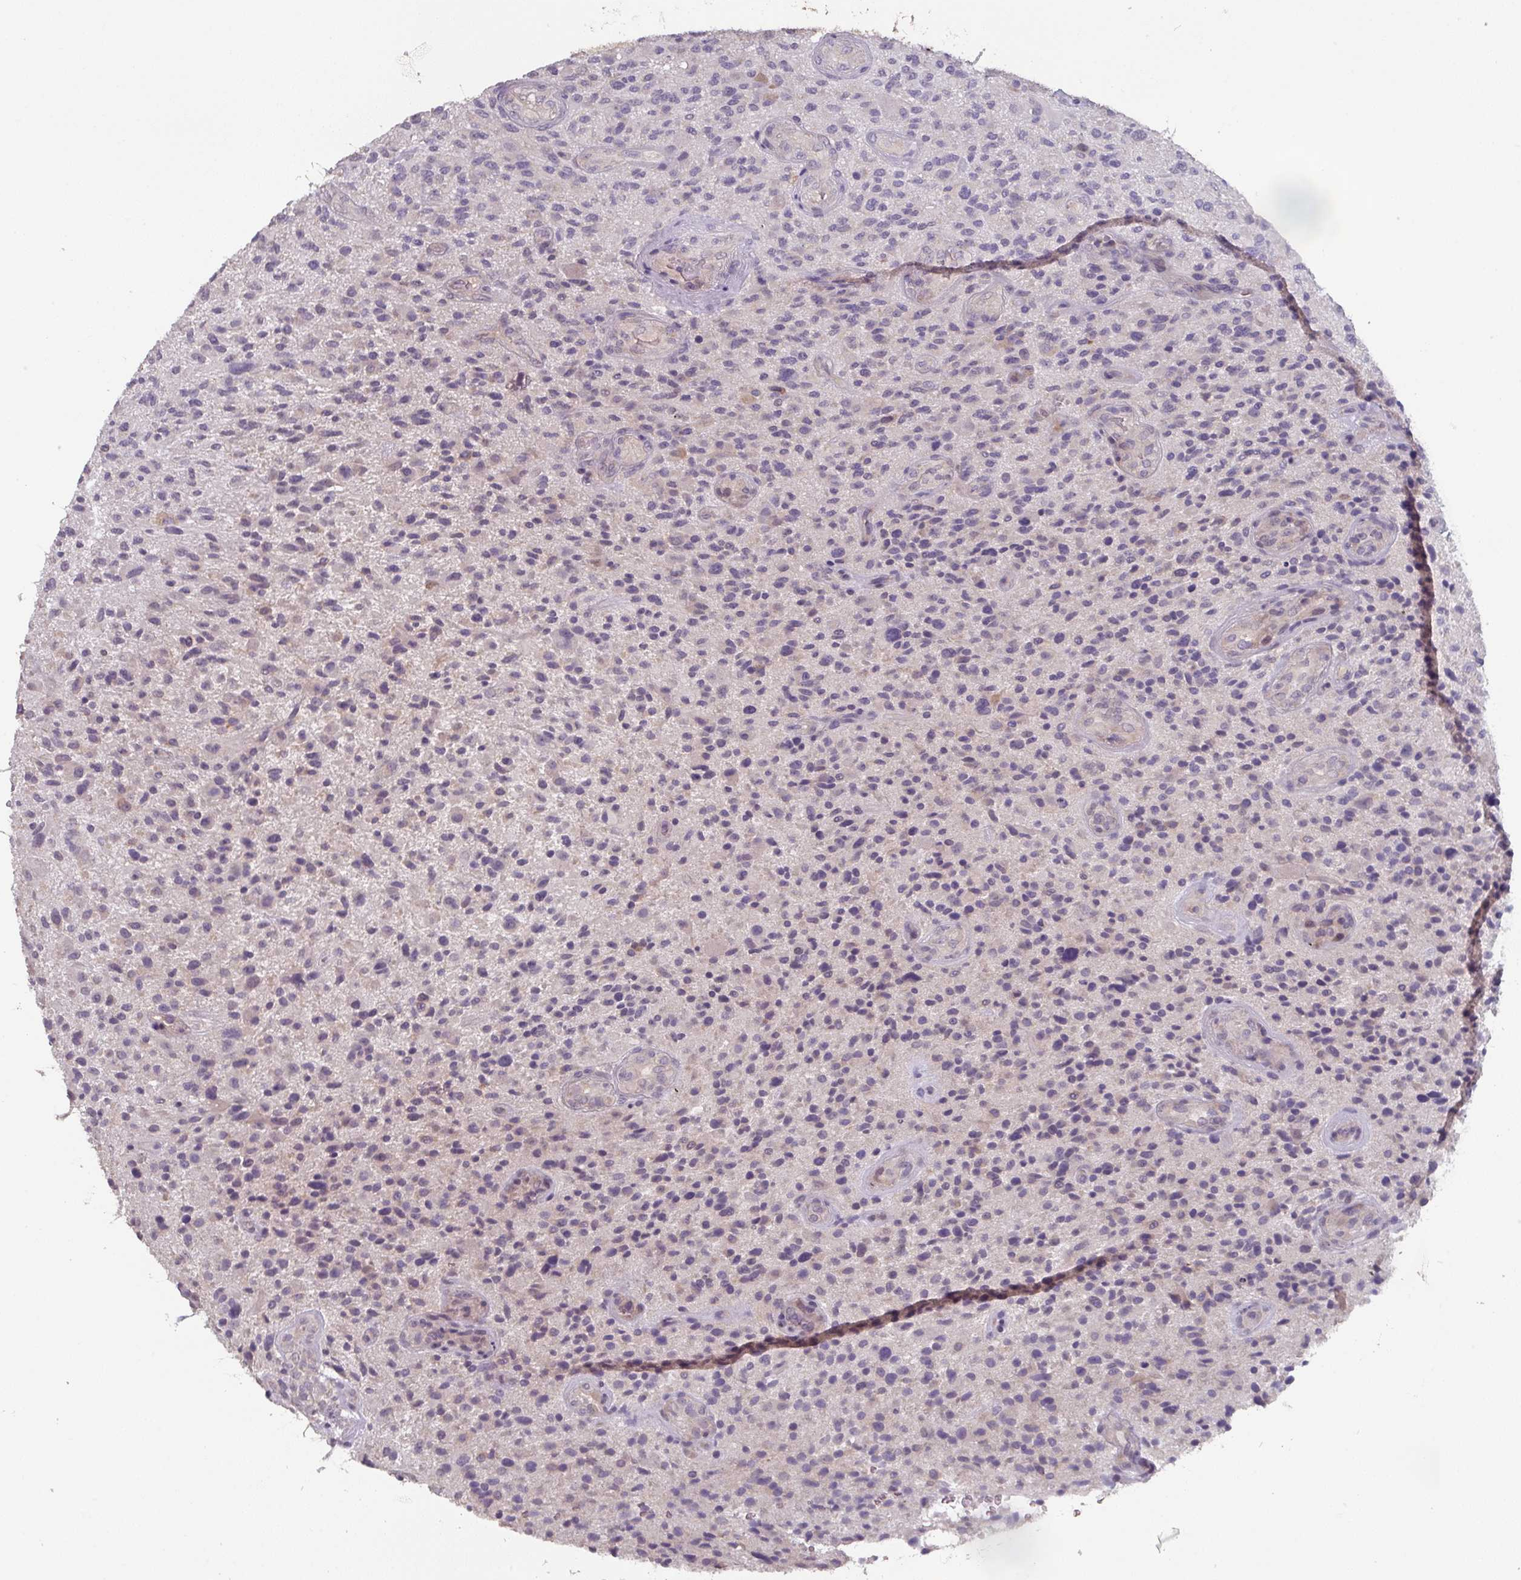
{"staining": {"intensity": "negative", "quantity": "none", "location": "none"}, "tissue": "glioma", "cell_type": "Tumor cells", "image_type": "cancer", "snomed": [{"axis": "morphology", "description": "Glioma, malignant, High grade"}, {"axis": "topography", "description": "Brain"}], "caption": "Image shows no protein expression in tumor cells of malignant glioma (high-grade) tissue.", "gene": "PRAMEF8", "patient": {"sex": "male", "age": 47}}